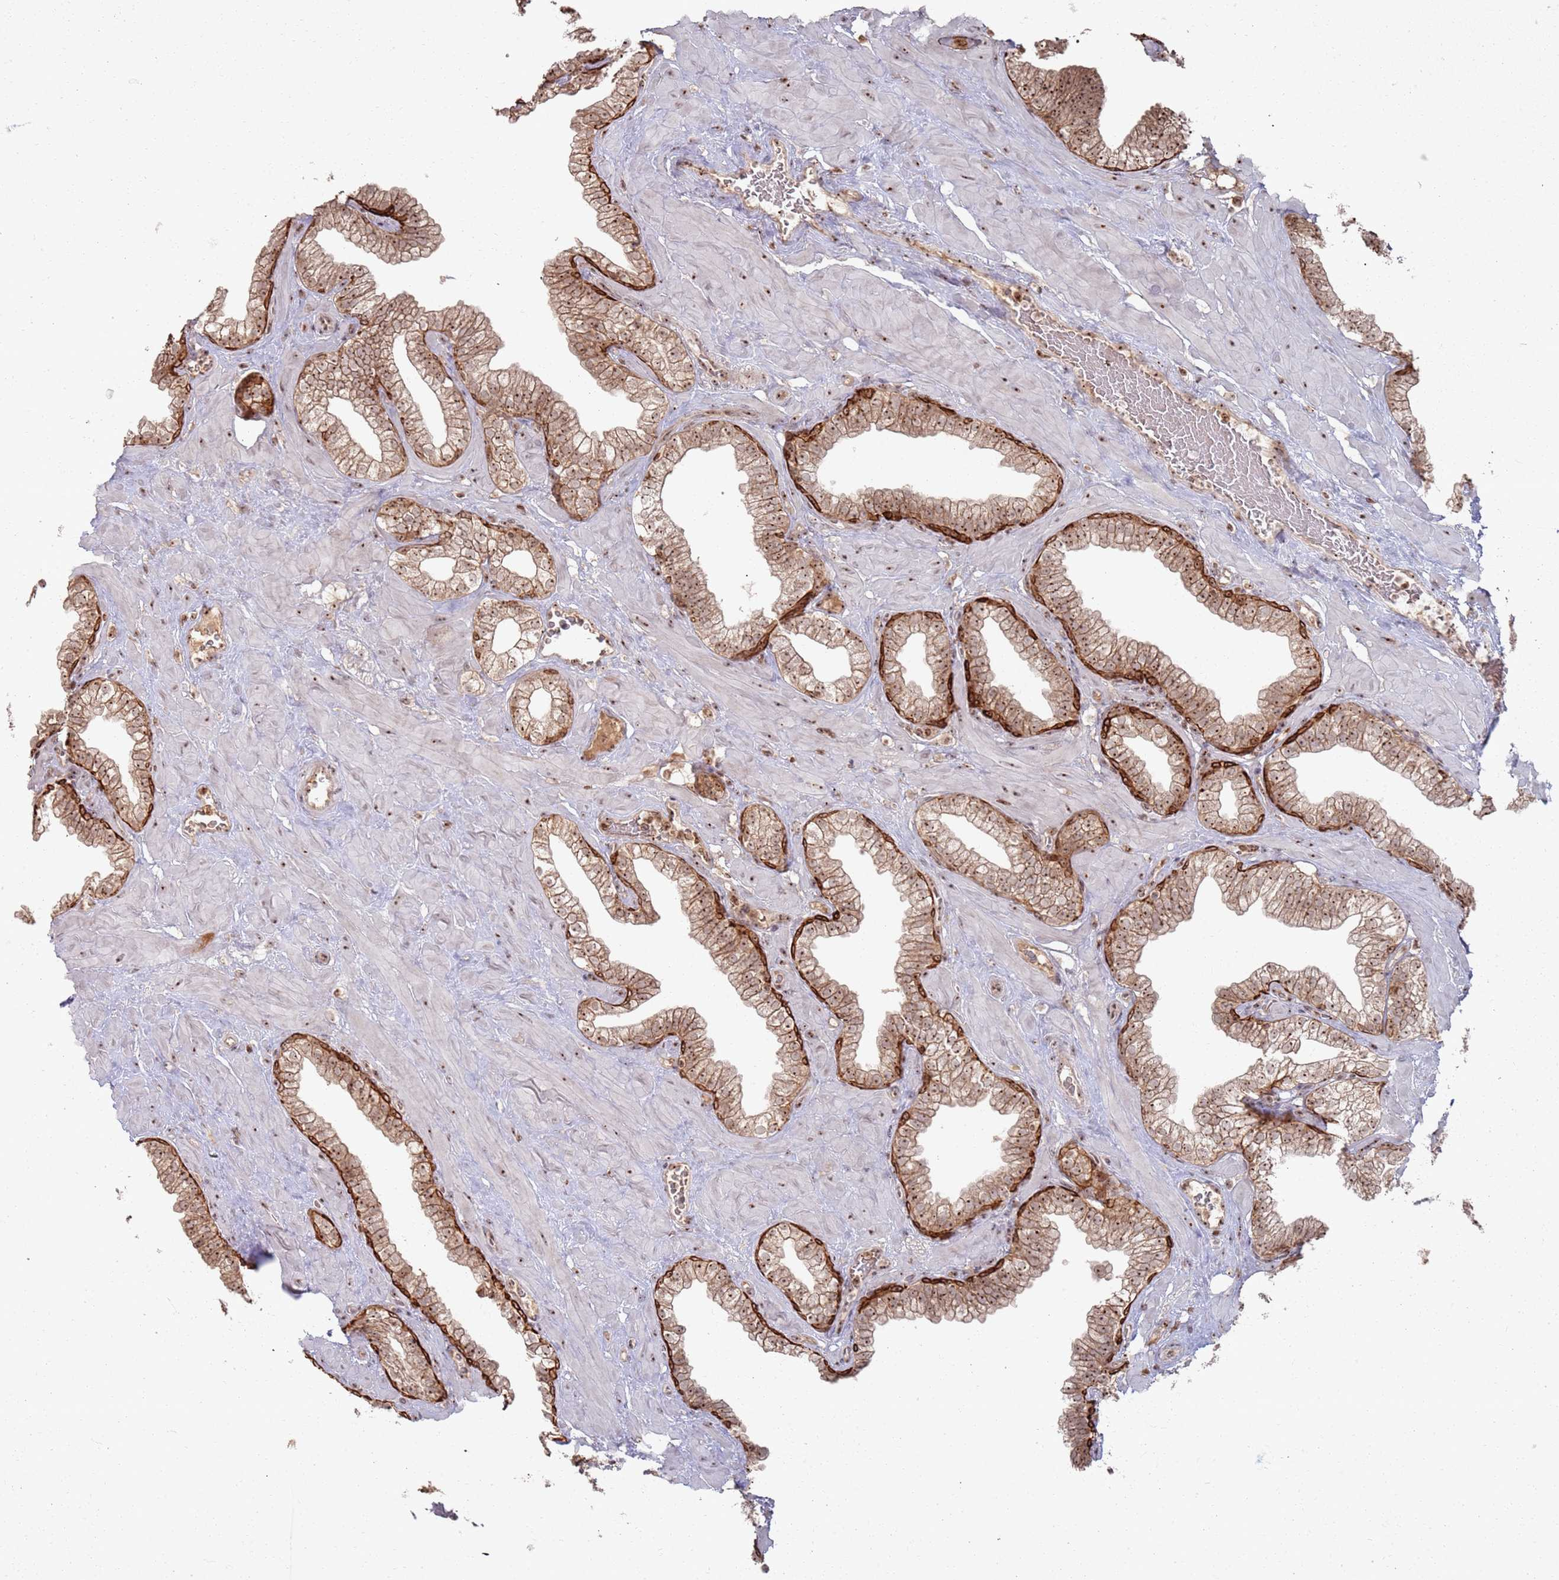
{"staining": {"intensity": "strong", "quantity": "25%-75%", "location": "cytoplasmic/membranous,nuclear"}, "tissue": "prostate", "cell_type": "Glandular cells", "image_type": "normal", "snomed": [{"axis": "morphology", "description": "Normal tissue, NOS"}, {"axis": "morphology", "description": "Urothelial carcinoma, Low grade"}, {"axis": "topography", "description": "Urinary bladder"}, {"axis": "topography", "description": "Prostate"}], "caption": "Glandular cells show high levels of strong cytoplasmic/membranous,nuclear staining in approximately 25%-75% of cells in benign prostate. (DAB = brown stain, brightfield microscopy at high magnification).", "gene": "UTP11", "patient": {"sex": "male", "age": 60}}